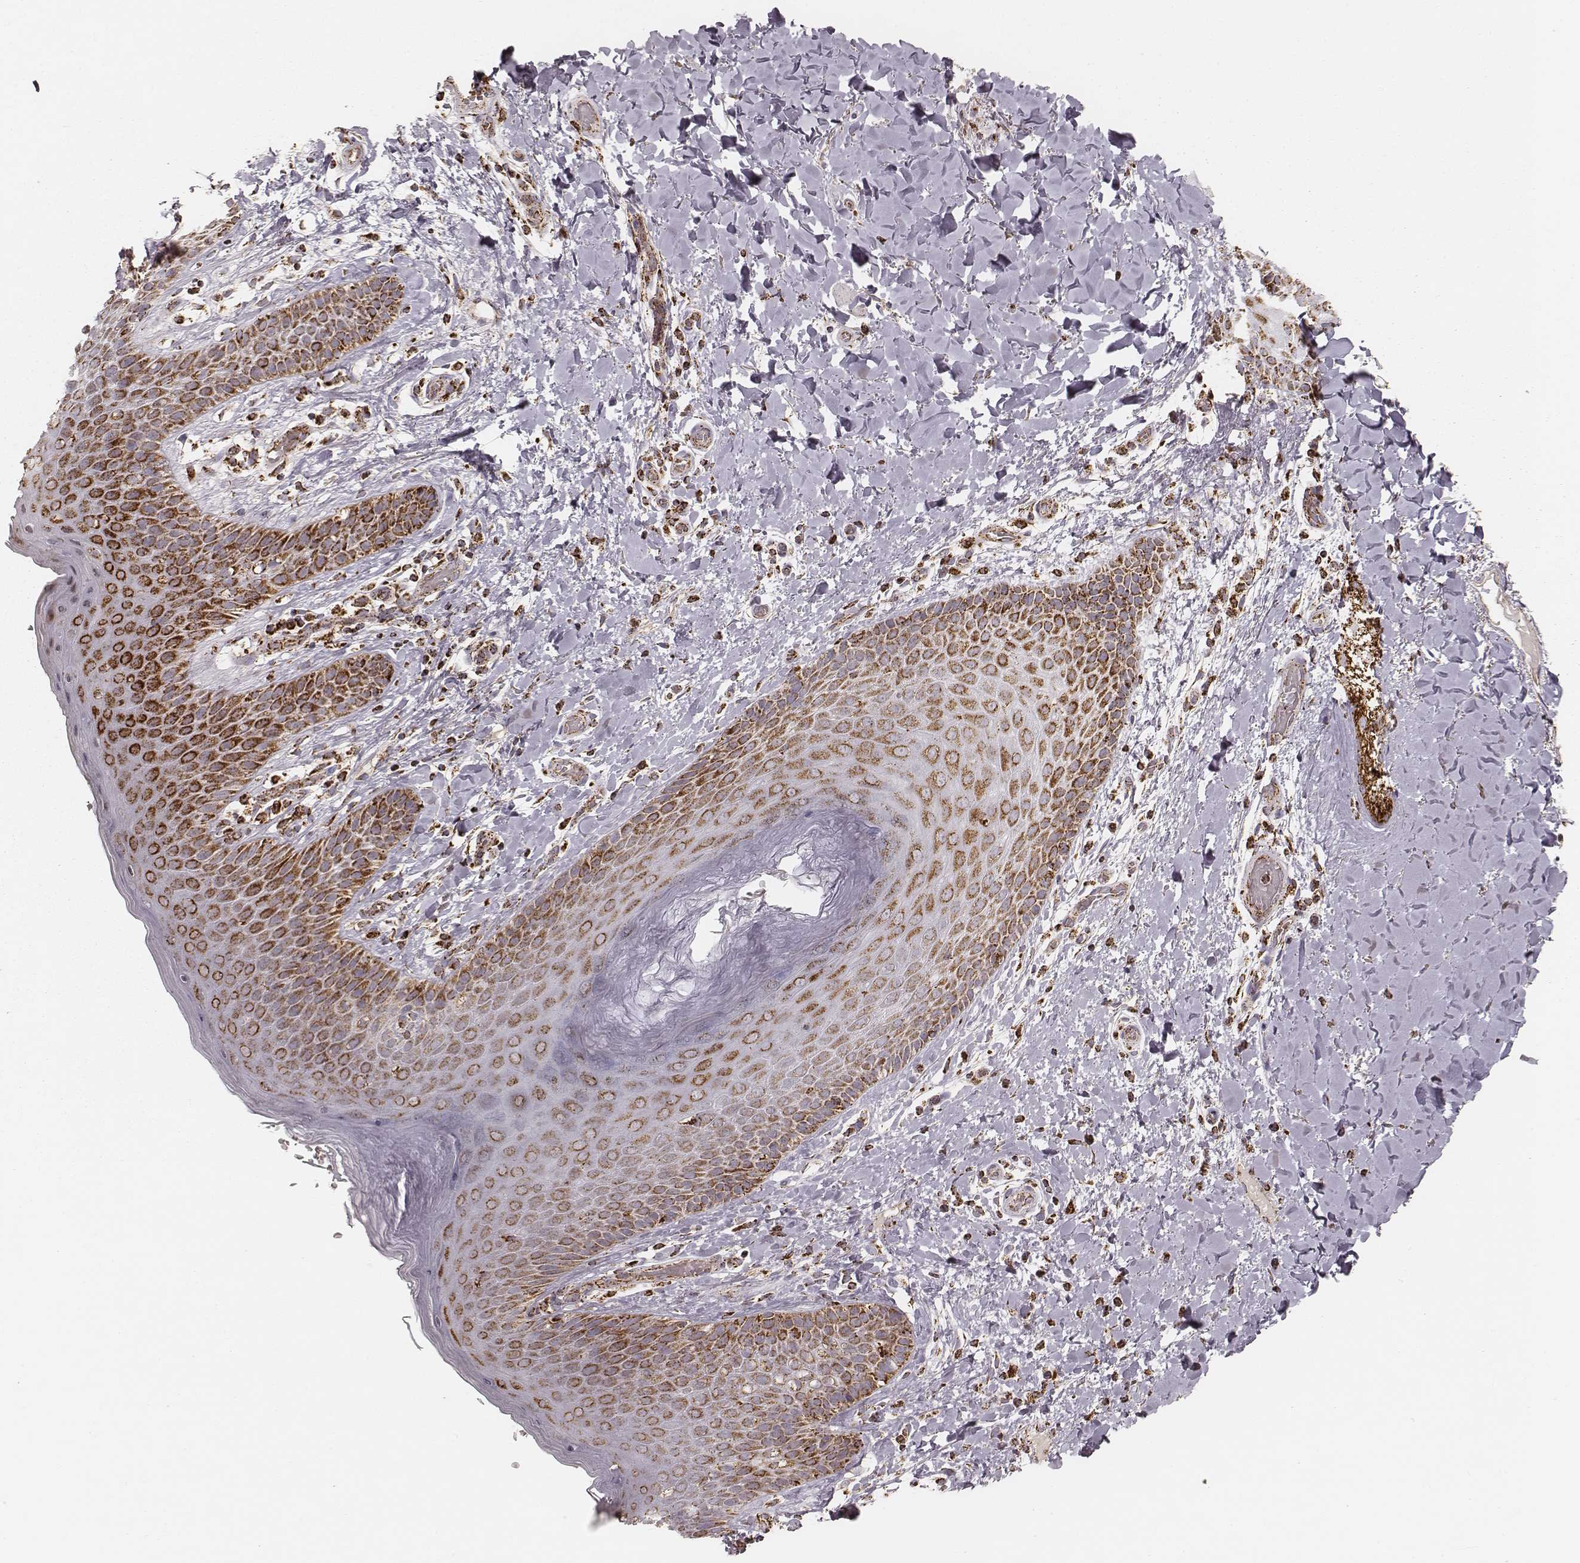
{"staining": {"intensity": "strong", "quantity": ">75%", "location": "cytoplasmic/membranous"}, "tissue": "skin", "cell_type": "Epidermal cells", "image_type": "normal", "snomed": [{"axis": "morphology", "description": "Normal tissue, NOS"}, {"axis": "topography", "description": "Anal"}], "caption": "A brown stain highlights strong cytoplasmic/membranous staining of a protein in epidermal cells of normal human skin.", "gene": "CS", "patient": {"sex": "male", "age": 36}}